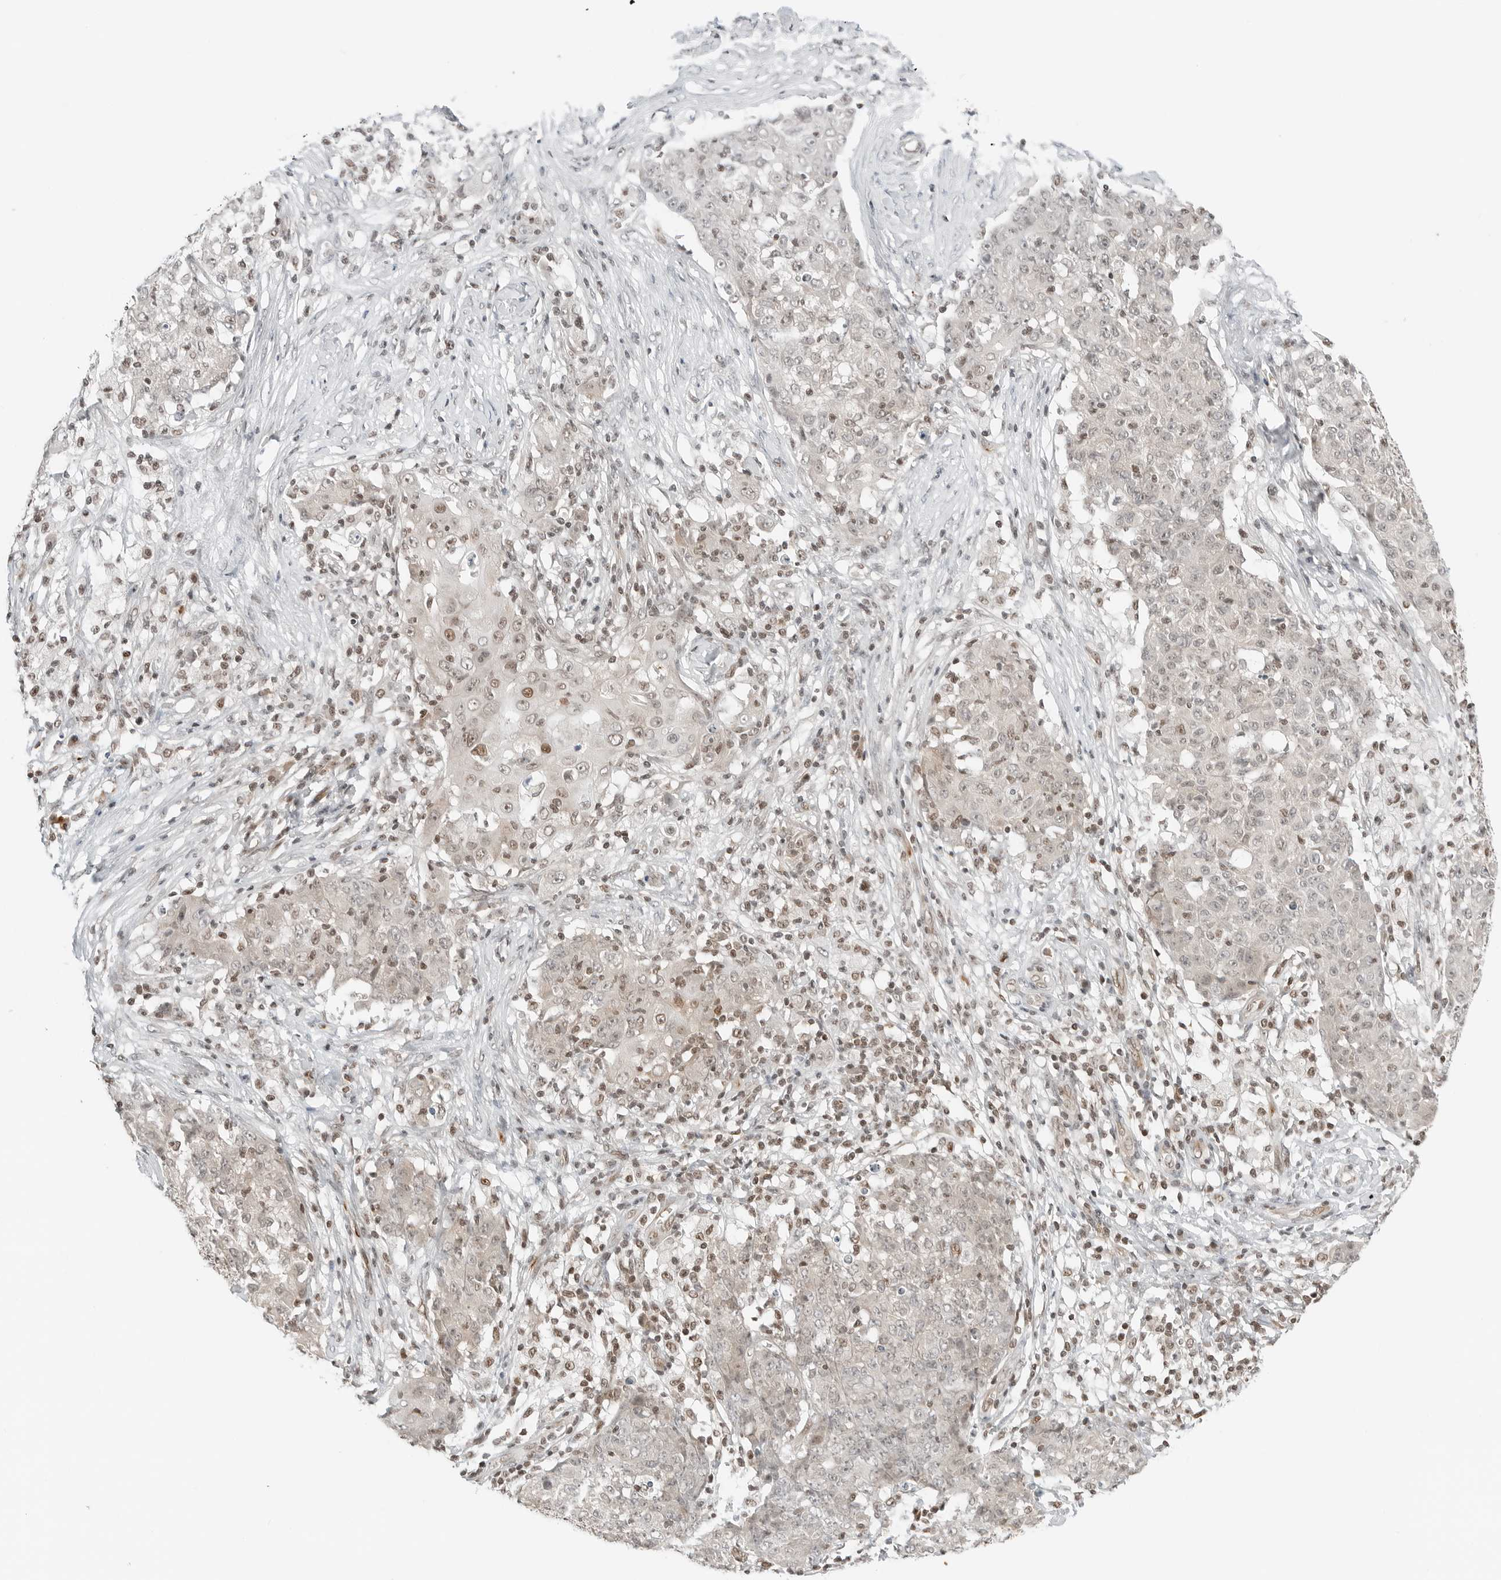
{"staining": {"intensity": "weak", "quantity": "25%-75%", "location": "nuclear"}, "tissue": "ovarian cancer", "cell_type": "Tumor cells", "image_type": "cancer", "snomed": [{"axis": "morphology", "description": "Carcinoma, endometroid"}, {"axis": "topography", "description": "Ovary"}], "caption": "Ovarian cancer (endometroid carcinoma) stained for a protein shows weak nuclear positivity in tumor cells. (Brightfield microscopy of DAB IHC at high magnification).", "gene": "CRTC2", "patient": {"sex": "female", "age": 42}}